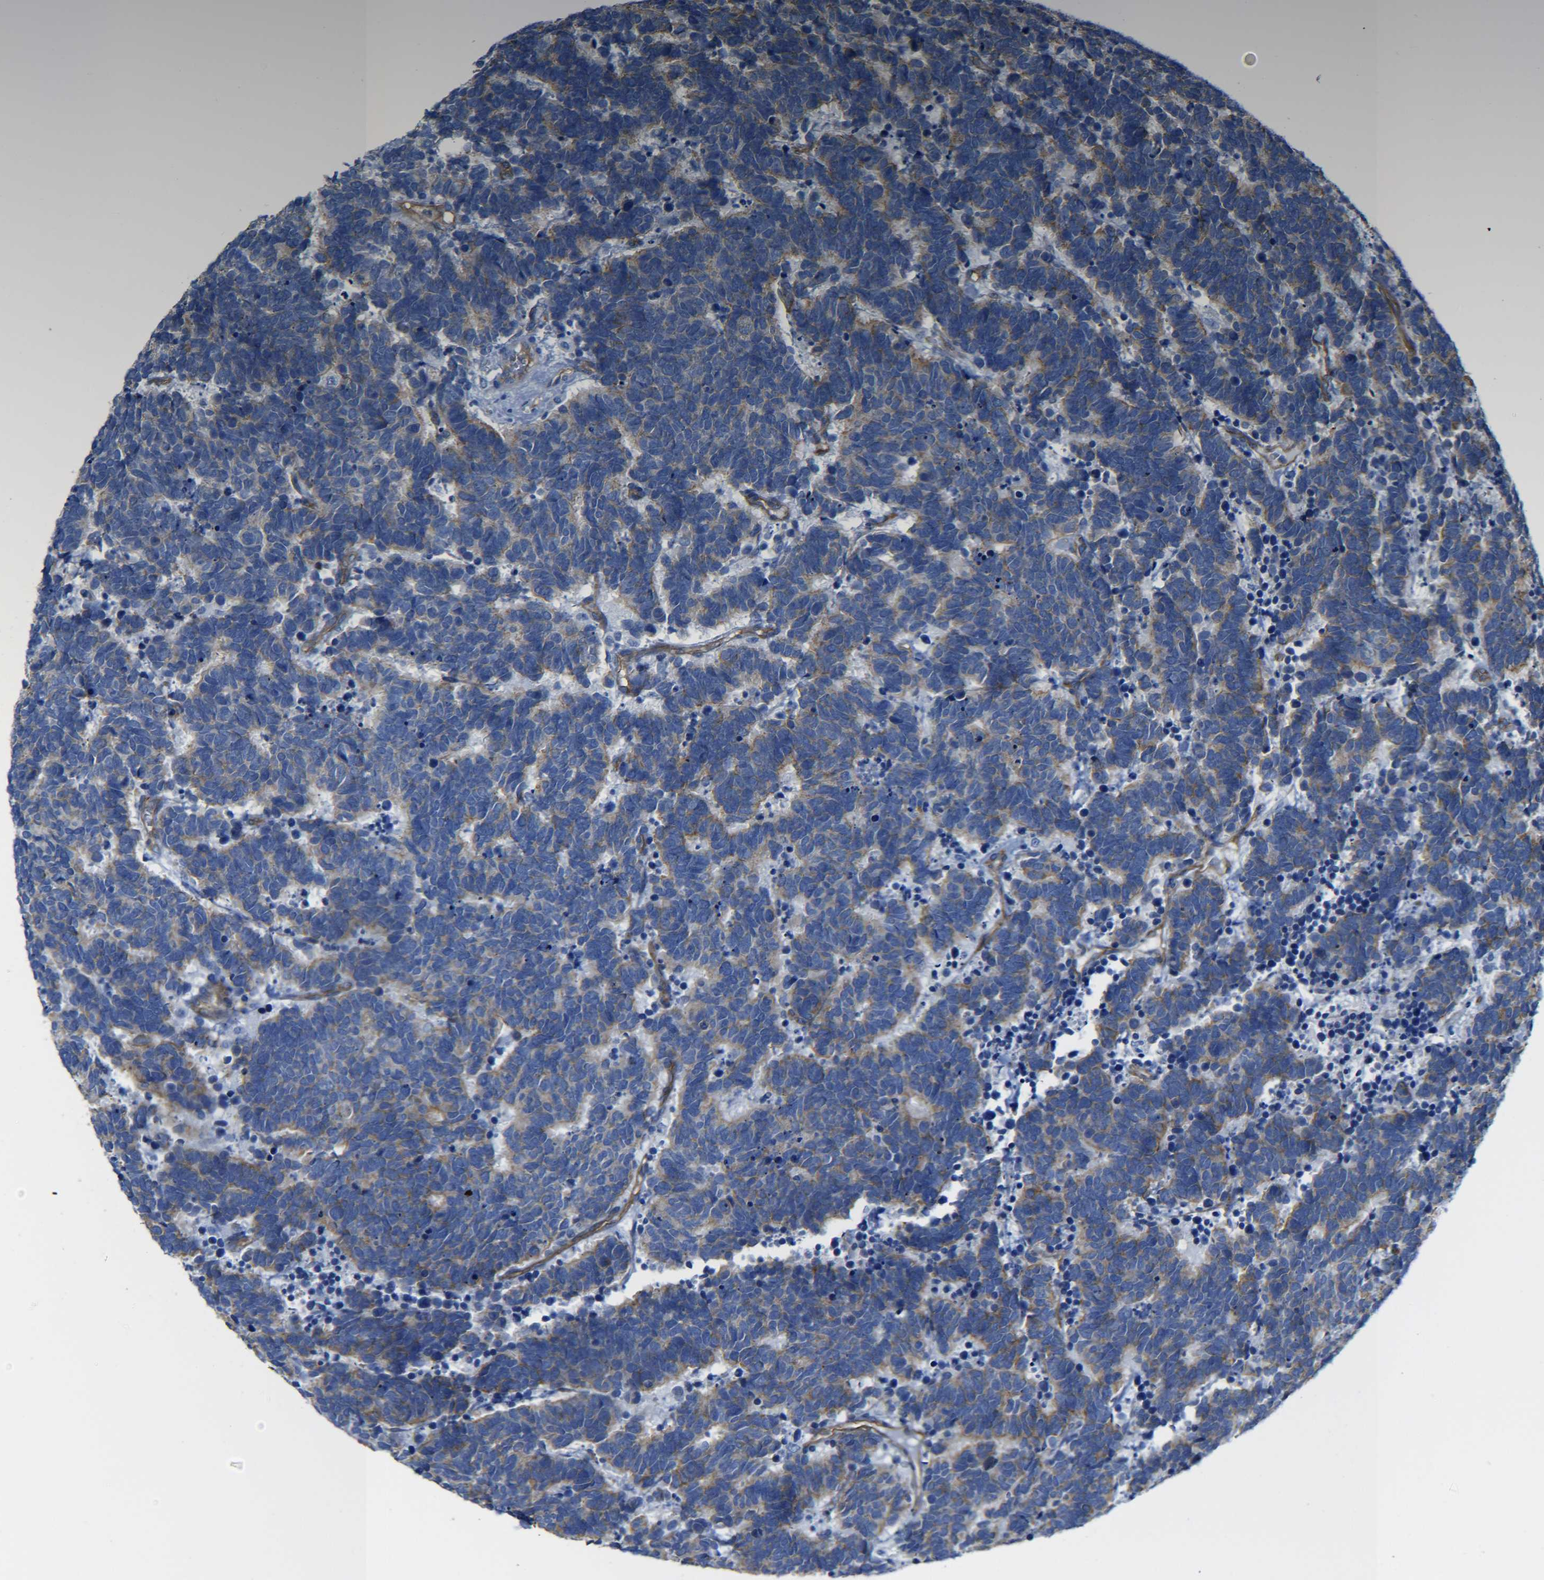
{"staining": {"intensity": "weak", "quantity": ">75%", "location": "cytoplasmic/membranous"}, "tissue": "carcinoid", "cell_type": "Tumor cells", "image_type": "cancer", "snomed": [{"axis": "morphology", "description": "Carcinoma, NOS"}, {"axis": "morphology", "description": "Carcinoid, malignant, NOS"}, {"axis": "topography", "description": "Urinary bladder"}], "caption": "IHC staining of carcinoid (malignant), which displays low levels of weak cytoplasmic/membranous staining in about >75% of tumor cells indicating weak cytoplasmic/membranous protein positivity. The staining was performed using DAB (3,3'-diaminobenzidine) (brown) for protein detection and nuclei were counterstained in hematoxylin (blue).", "gene": "SPTBN1", "patient": {"sex": "male", "age": 57}}